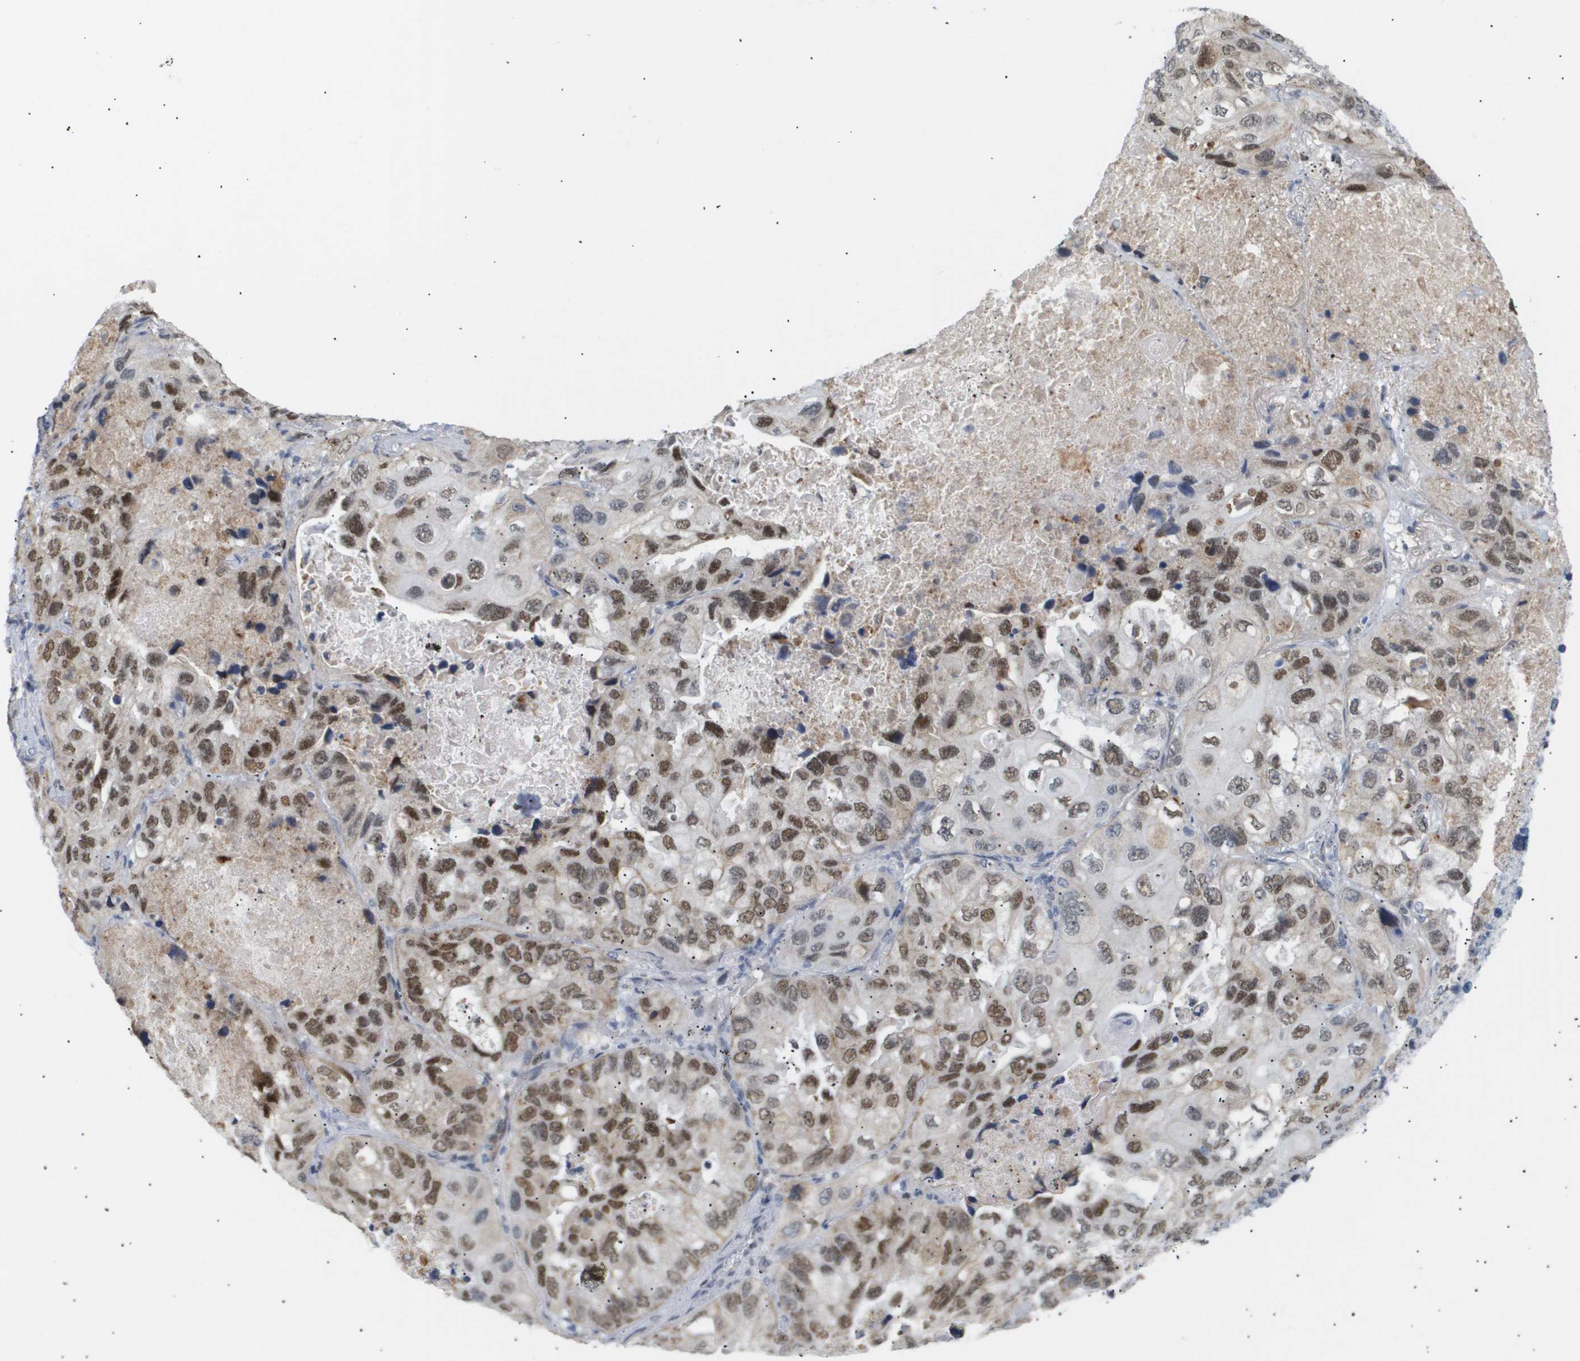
{"staining": {"intensity": "moderate", "quantity": ">75%", "location": "nuclear"}, "tissue": "lung cancer", "cell_type": "Tumor cells", "image_type": "cancer", "snomed": [{"axis": "morphology", "description": "Squamous cell carcinoma, NOS"}, {"axis": "topography", "description": "Lung"}], "caption": "Protein expression analysis of human squamous cell carcinoma (lung) reveals moderate nuclear positivity in approximately >75% of tumor cells.", "gene": "PPARD", "patient": {"sex": "female", "age": 73}}